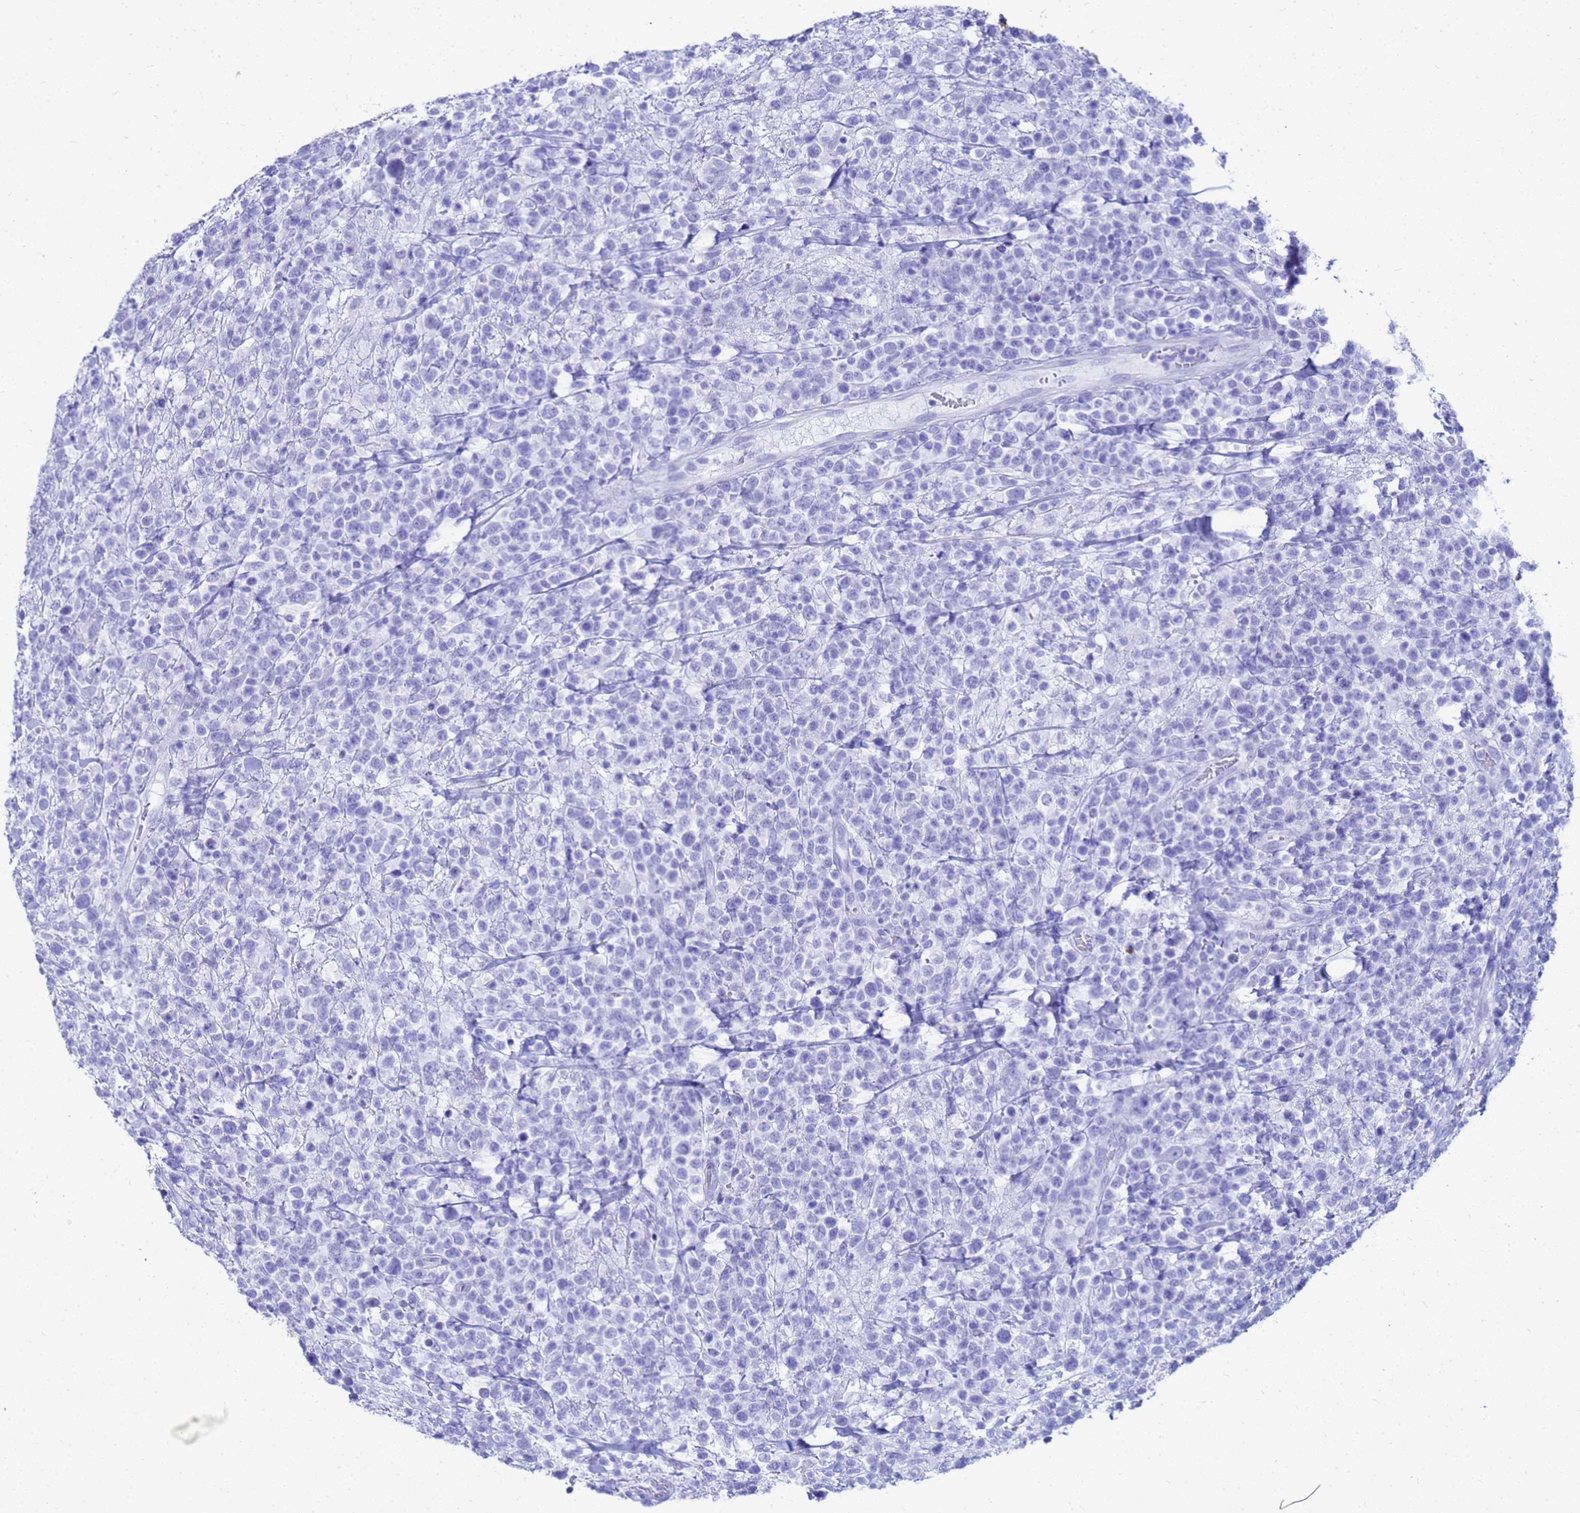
{"staining": {"intensity": "negative", "quantity": "none", "location": "none"}, "tissue": "lymphoma", "cell_type": "Tumor cells", "image_type": "cancer", "snomed": [{"axis": "morphology", "description": "Malignant lymphoma, non-Hodgkin's type, High grade"}, {"axis": "topography", "description": "Colon"}], "caption": "Lymphoma was stained to show a protein in brown. There is no significant expression in tumor cells. (DAB (3,3'-diaminobenzidine) IHC, high magnification).", "gene": "CKB", "patient": {"sex": "female", "age": 53}}